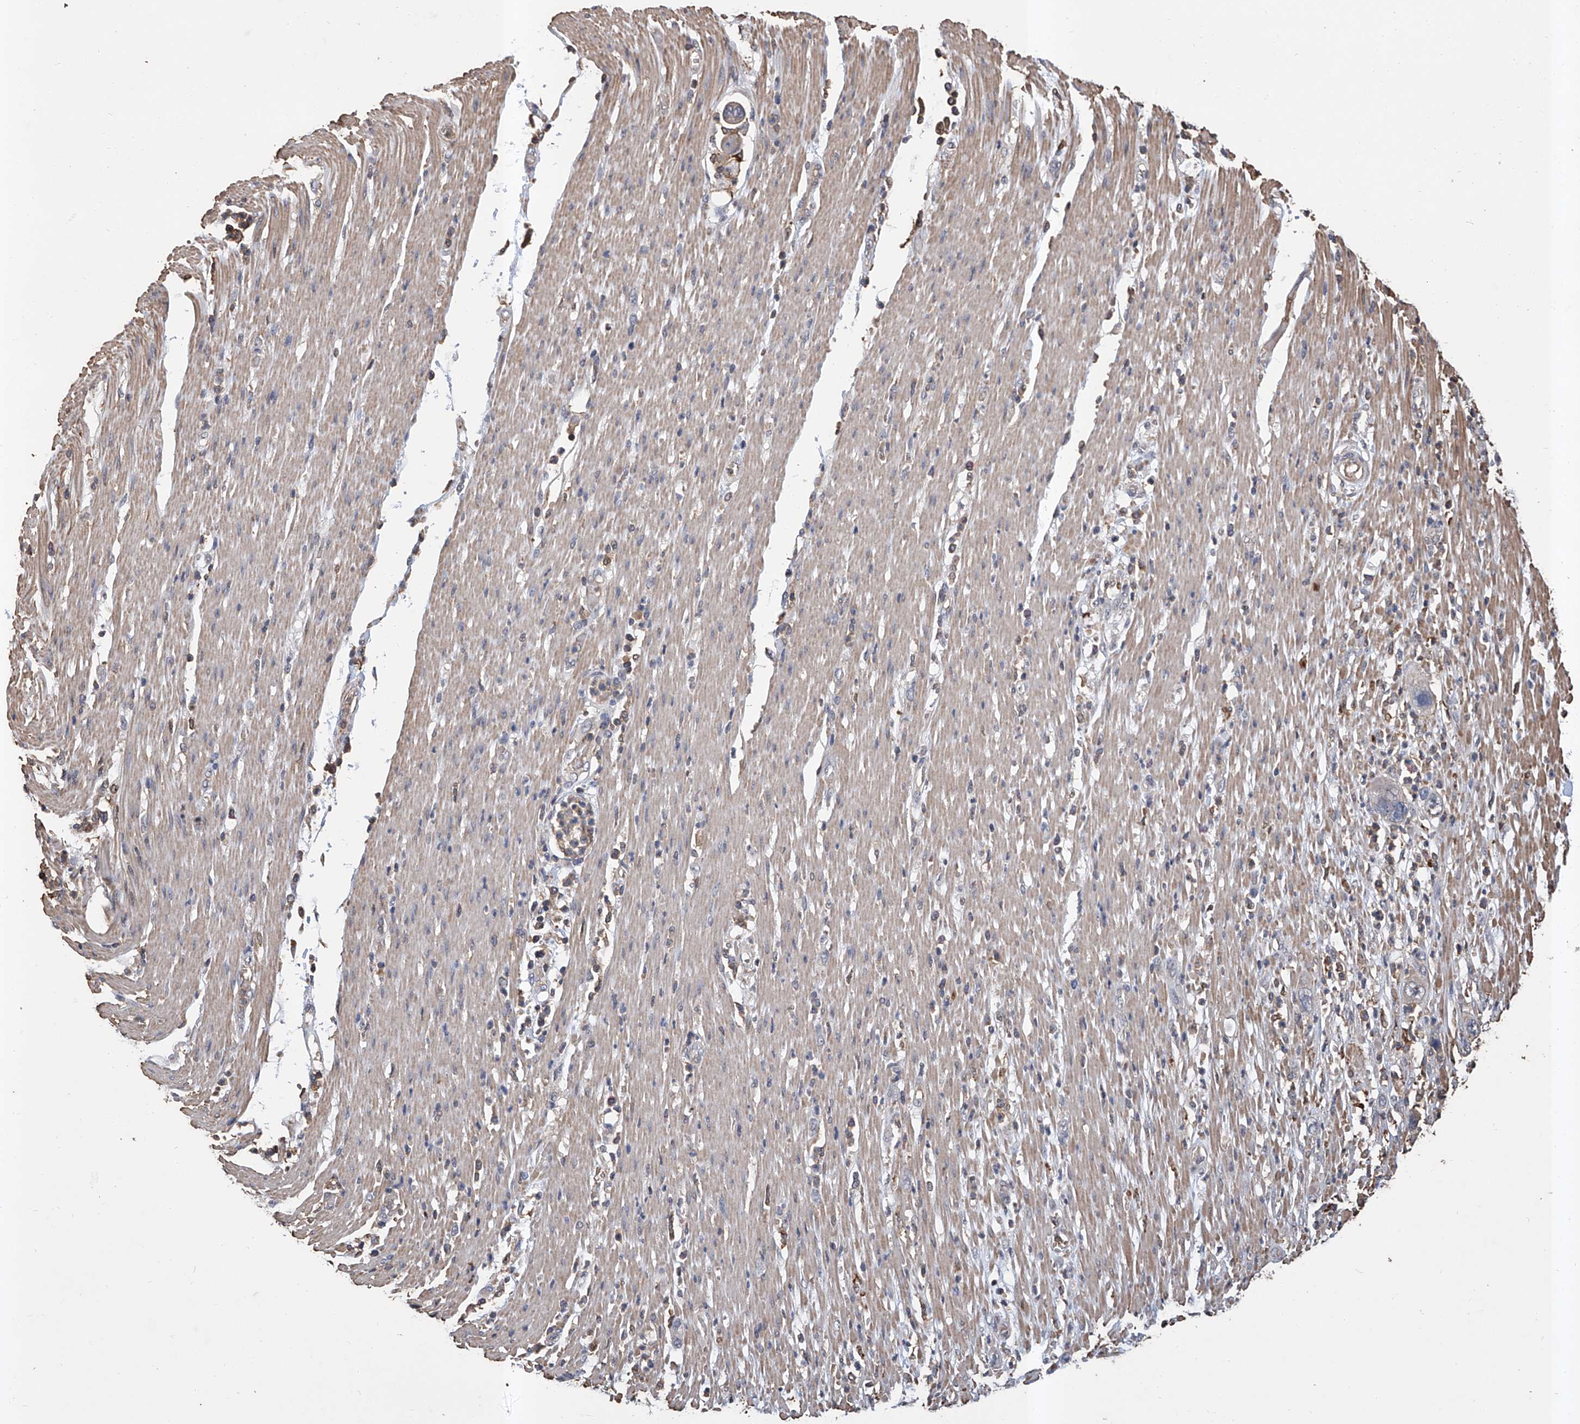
{"staining": {"intensity": "negative", "quantity": "none", "location": "none"}, "tissue": "pancreatic cancer", "cell_type": "Tumor cells", "image_type": "cancer", "snomed": [{"axis": "morphology", "description": "Adenocarcinoma, NOS"}, {"axis": "topography", "description": "Pancreas"}], "caption": "Image shows no protein staining in tumor cells of adenocarcinoma (pancreatic) tissue.", "gene": "GPT", "patient": {"sex": "female", "age": 71}}